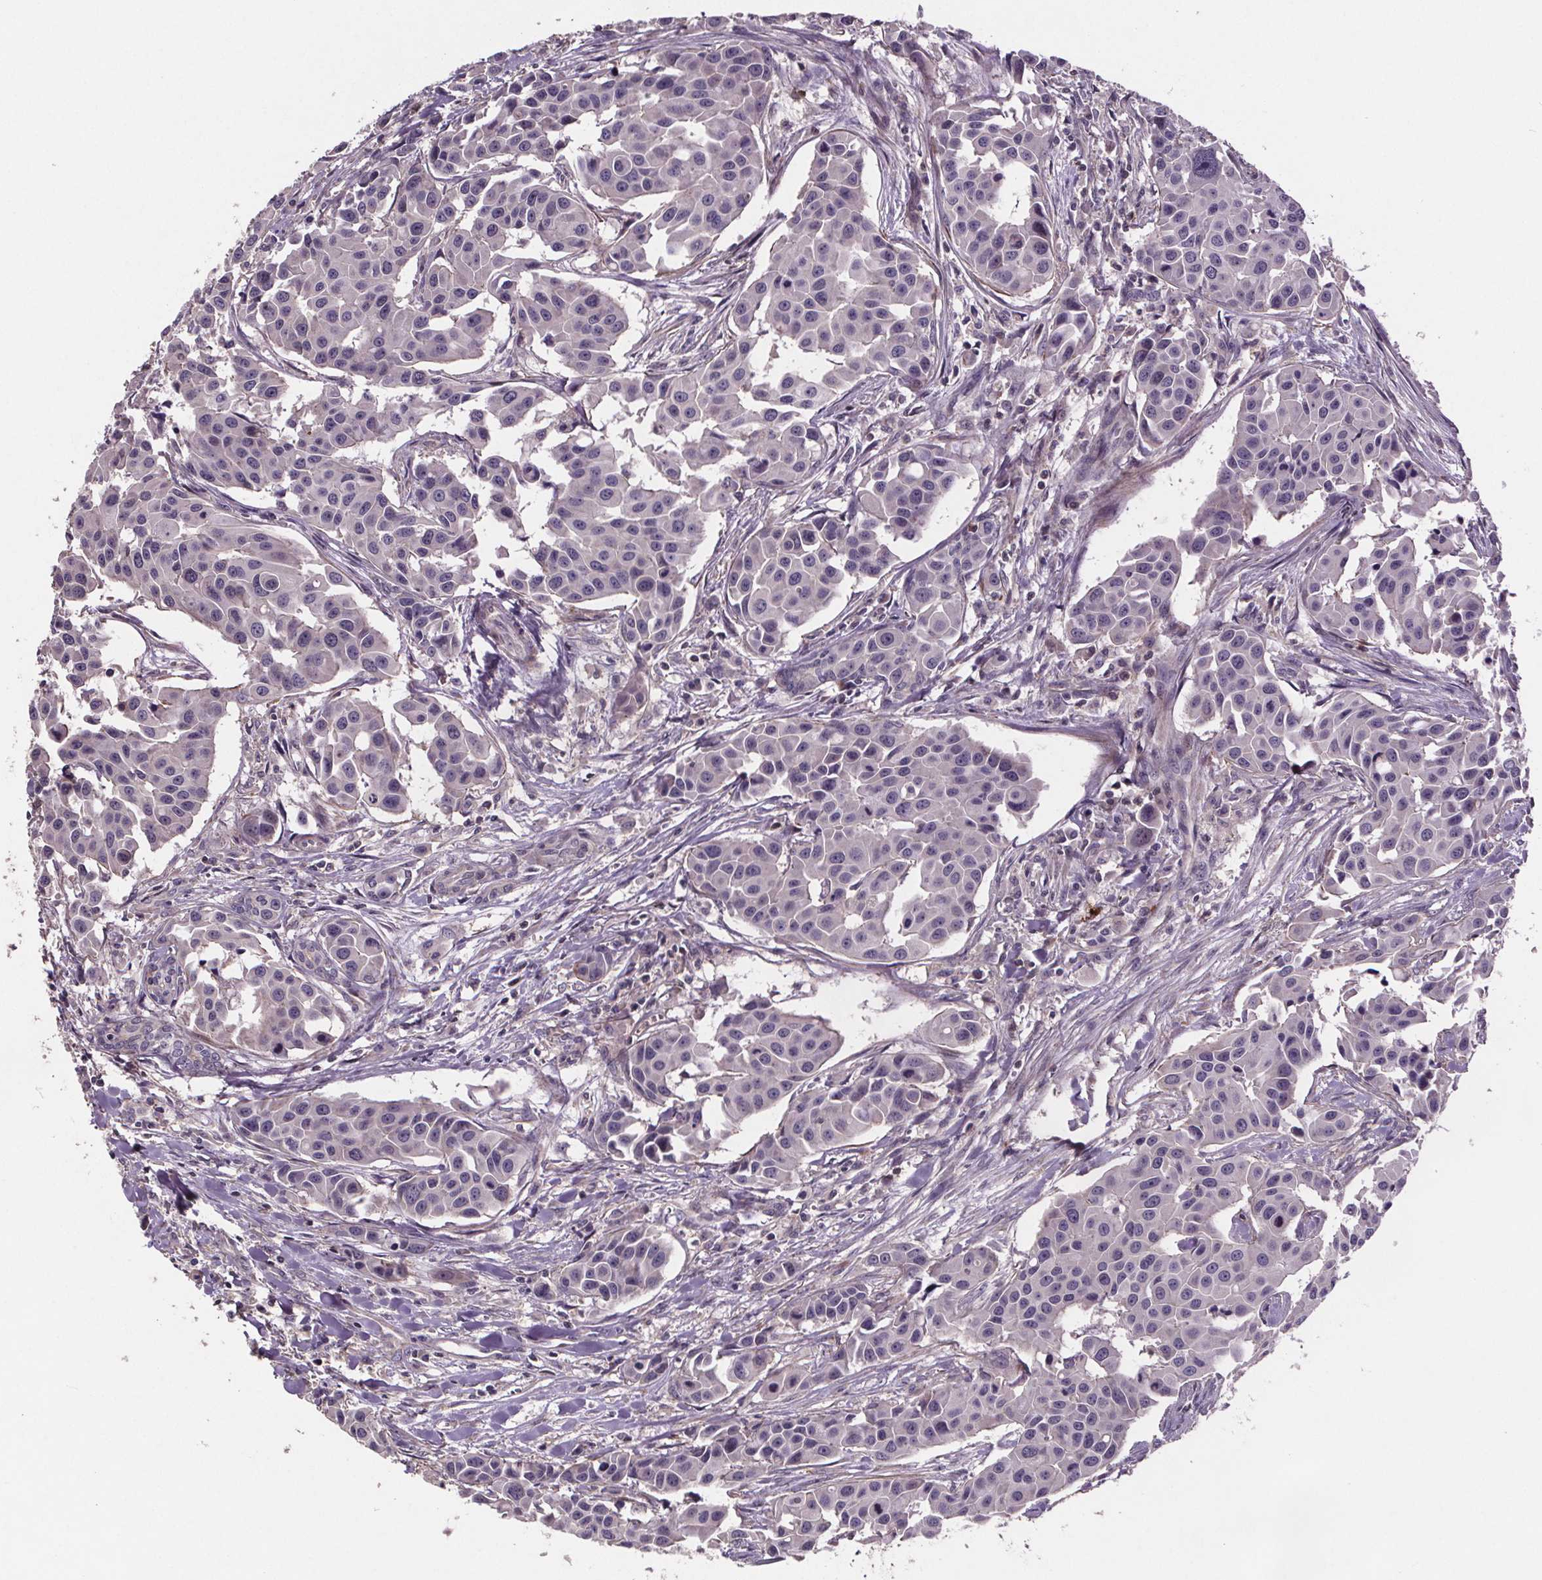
{"staining": {"intensity": "negative", "quantity": "none", "location": "none"}, "tissue": "head and neck cancer", "cell_type": "Tumor cells", "image_type": "cancer", "snomed": [{"axis": "morphology", "description": "Adenocarcinoma, NOS"}, {"axis": "topography", "description": "Head-Neck"}], "caption": "Immunohistochemical staining of head and neck cancer displays no significant positivity in tumor cells.", "gene": "CLN3", "patient": {"sex": "male", "age": 76}}